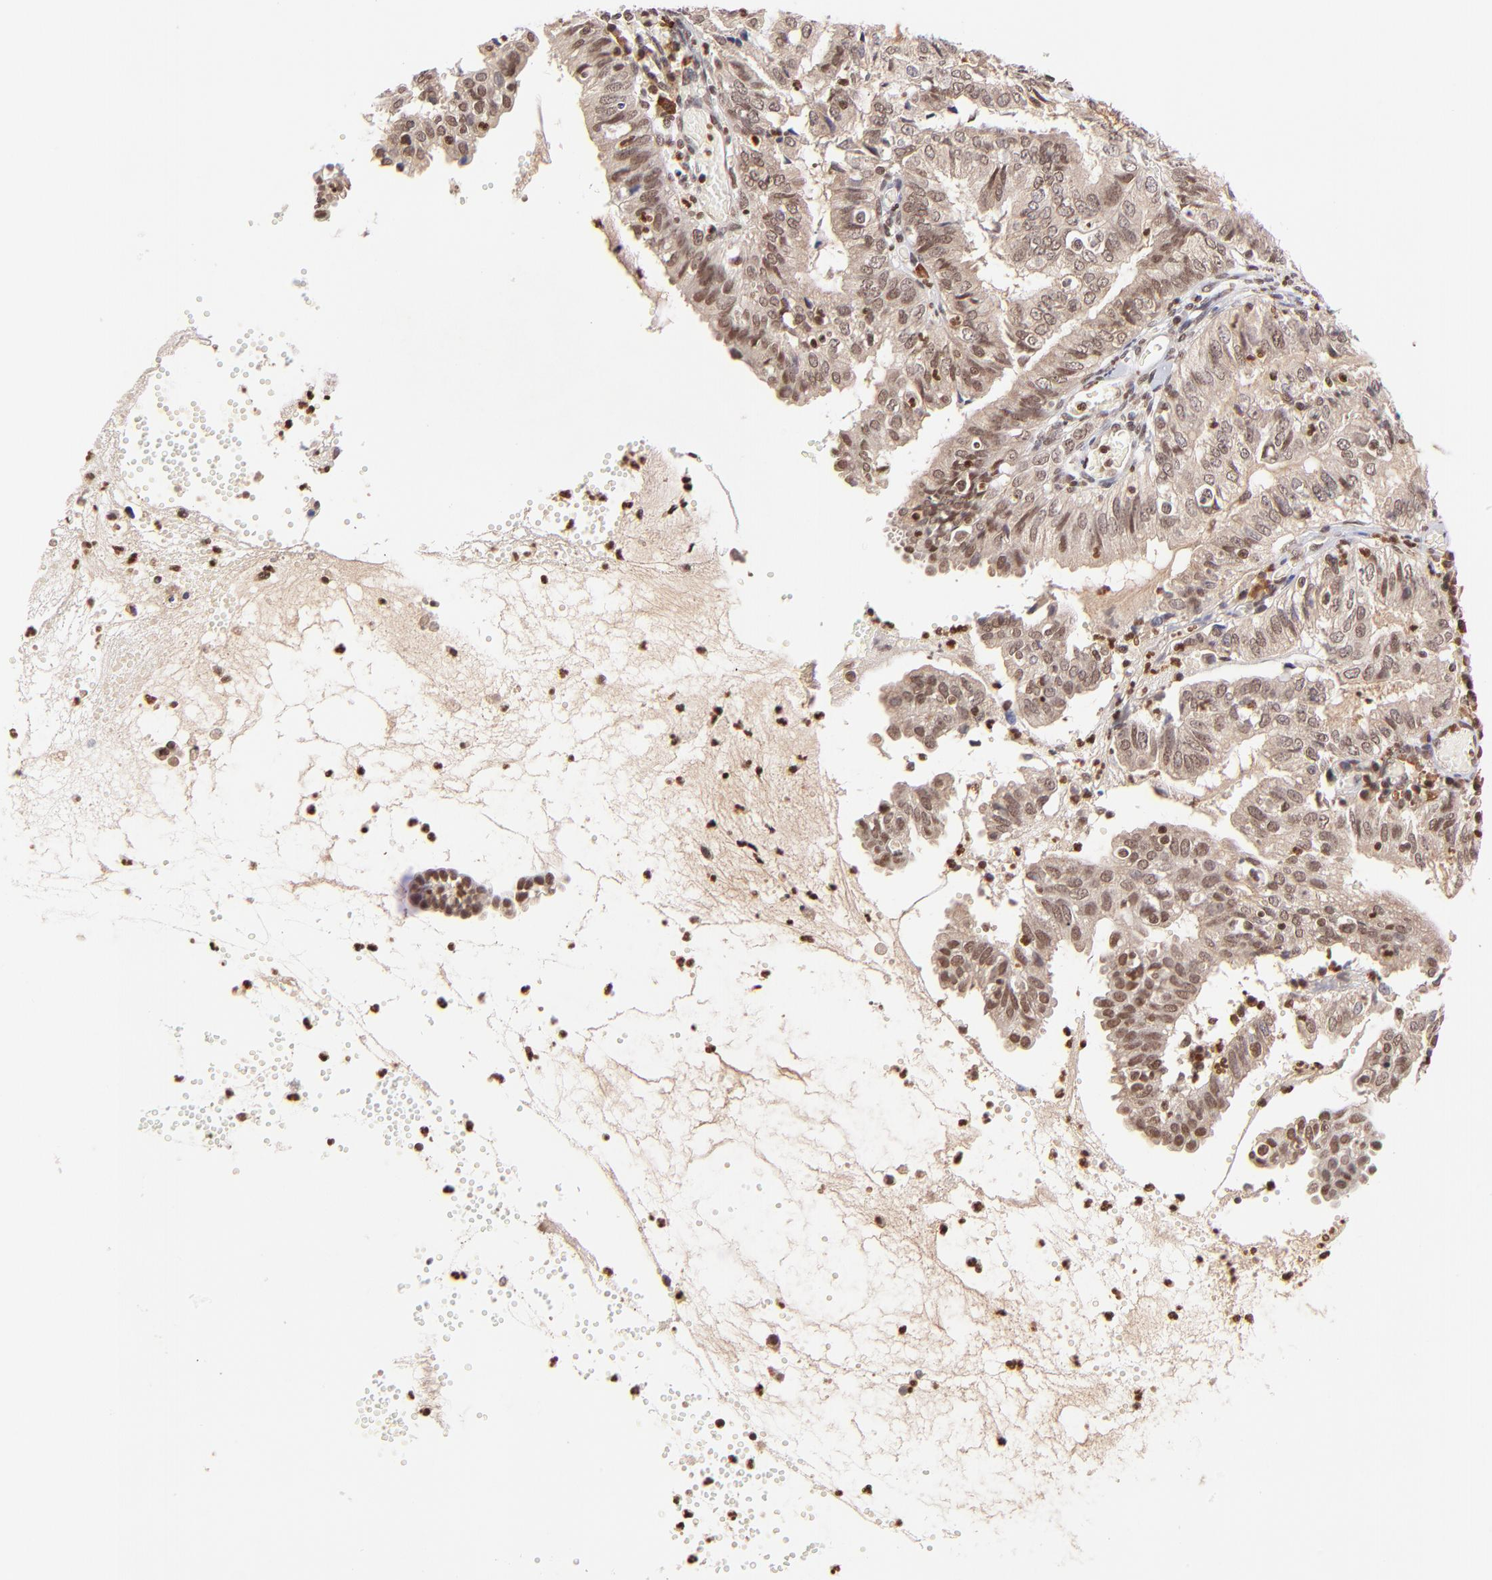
{"staining": {"intensity": "moderate", "quantity": ">75%", "location": "cytoplasmic/membranous,nuclear"}, "tissue": "endometrial cancer", "cell_type": "Tumor cells", "image_type": "cancer", "snomed": [{"axis": "morphology", "description": "Adenocarcinoma, NOS"}, {"axis": "topography", "description": "Endometrium"}], "caption": "This is an image of immunohistochemistry (IHC) staining of endometrial adenocarcinoma, which shows moderate positivity in the cytoplasmic/membranous and nuclear of tumor cells.", "gene": "WDR25", "patient": {"sex": "female", "age": 66}}